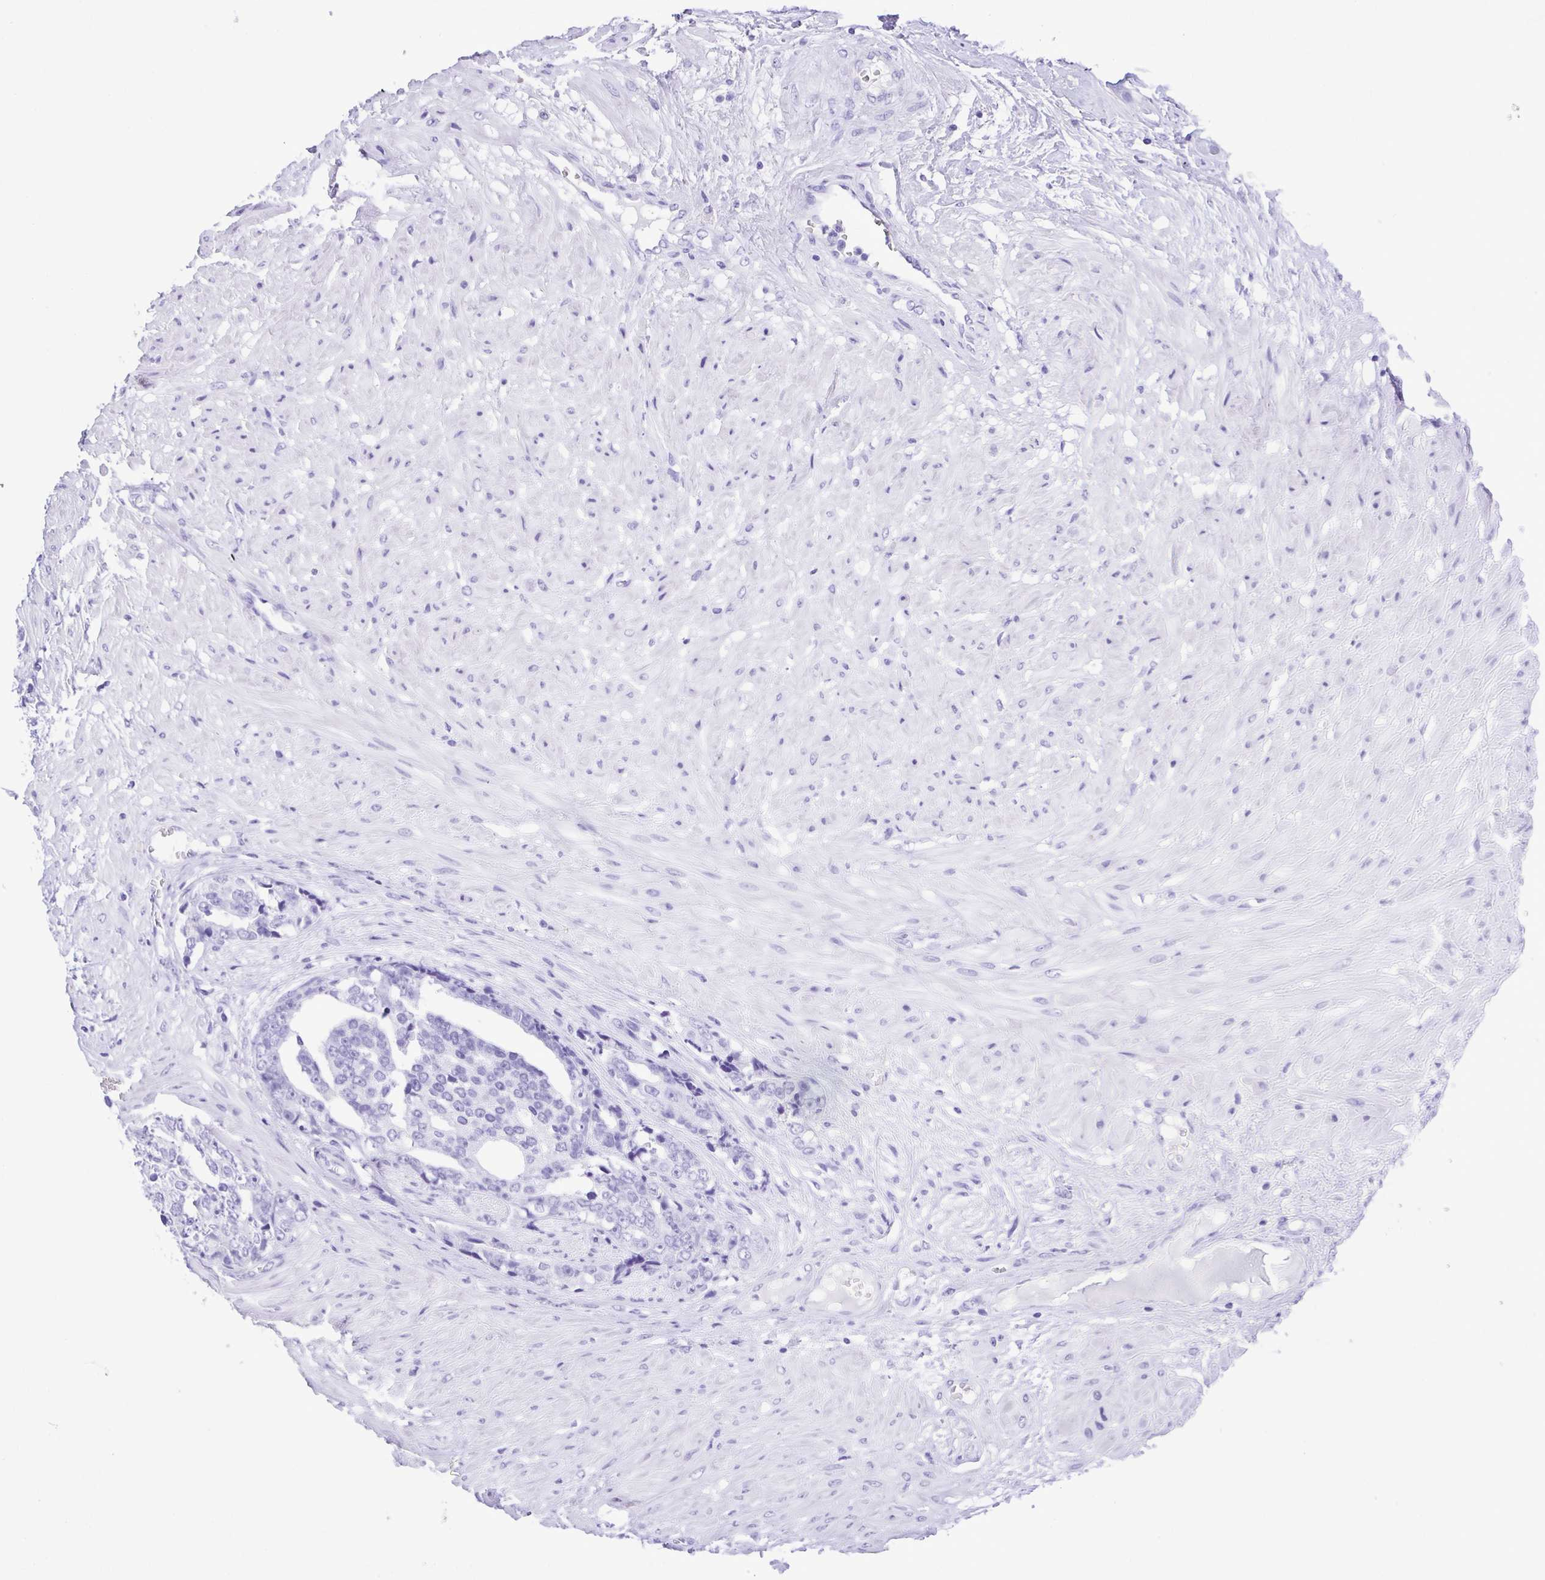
{"staining": {"intensity": "negative", "quantity": "none", "location": "none"}, "tissue": "prostate cancer", "cell_type": "Tumor cells", "image_type": "cancer", "snomed": [{"axis": "morphology", "description": "Adenocarcinoma, High grade"}, {"axis": "topography", "description": "Prostate"}], "caption": "Immunohistochemistry histopathology image of high-grade adenocarcinoma (prostate) stained for a protein (brown), which demonstrates no staining in tumor cells.", "gene": "CDSN", "patient": {"sex": "male", "age": 71}}